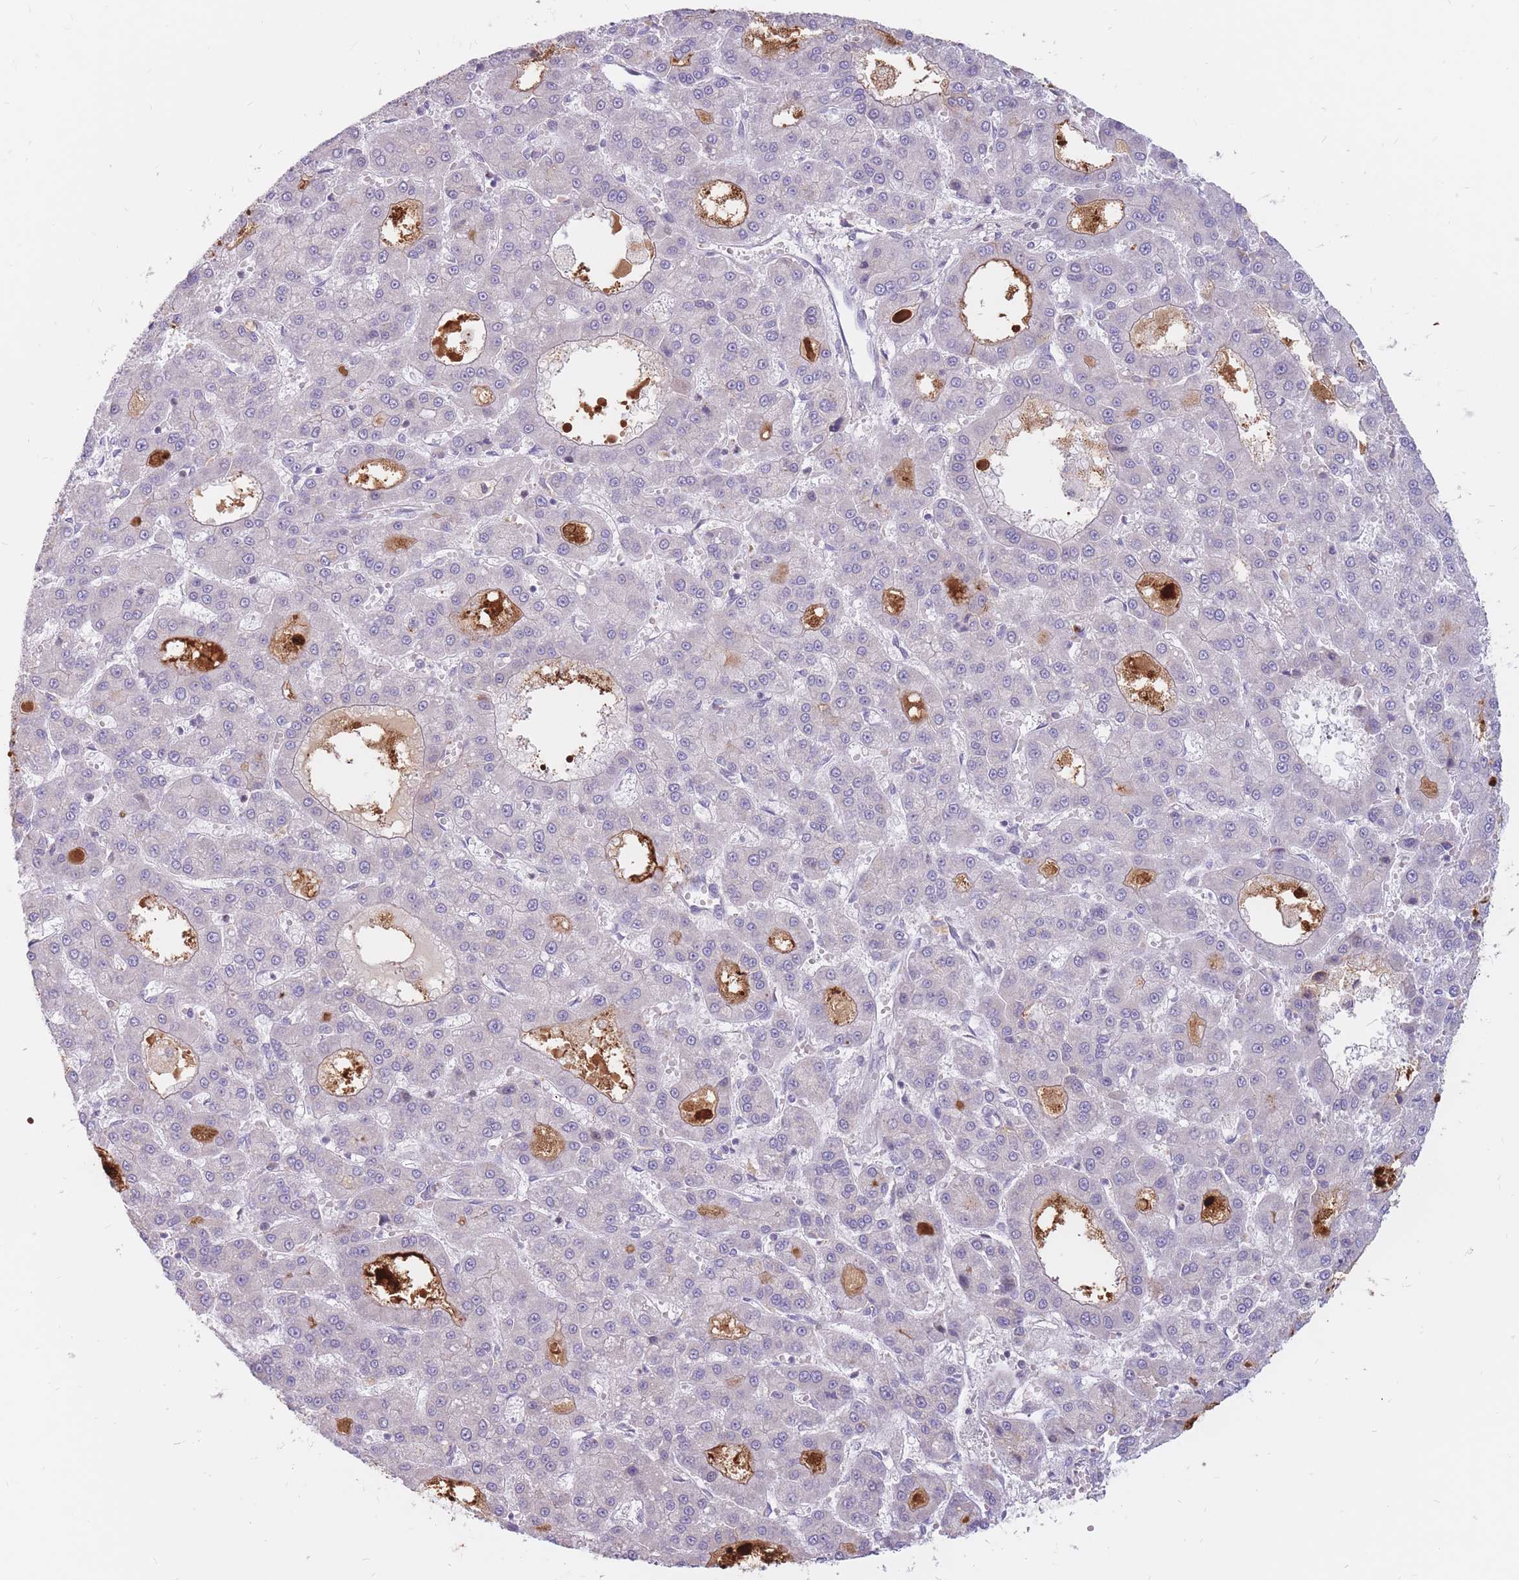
{"staining": {"intensity": "negative", "quantity": "none", "location": "none"}, "tissue": "liver cancer", "cell_type": "Tumor cells", "image_type": "cancer", "snomed": [{"axis": "morphology", "description": "Carcinoma, Hepatocellular, NOS"}, {"axis": "topography", "description": "Liver"}], "caption": "DAB (3,3'-diaminobenzidine) immunohistochemical staining of liver cancer (hepatocellular carcinoma) displays no significant positivity in tumor cells. (DAB IHC, high magnification).", "gene": "PTGDR", "patient": {"sex": "male", "age": 70}}